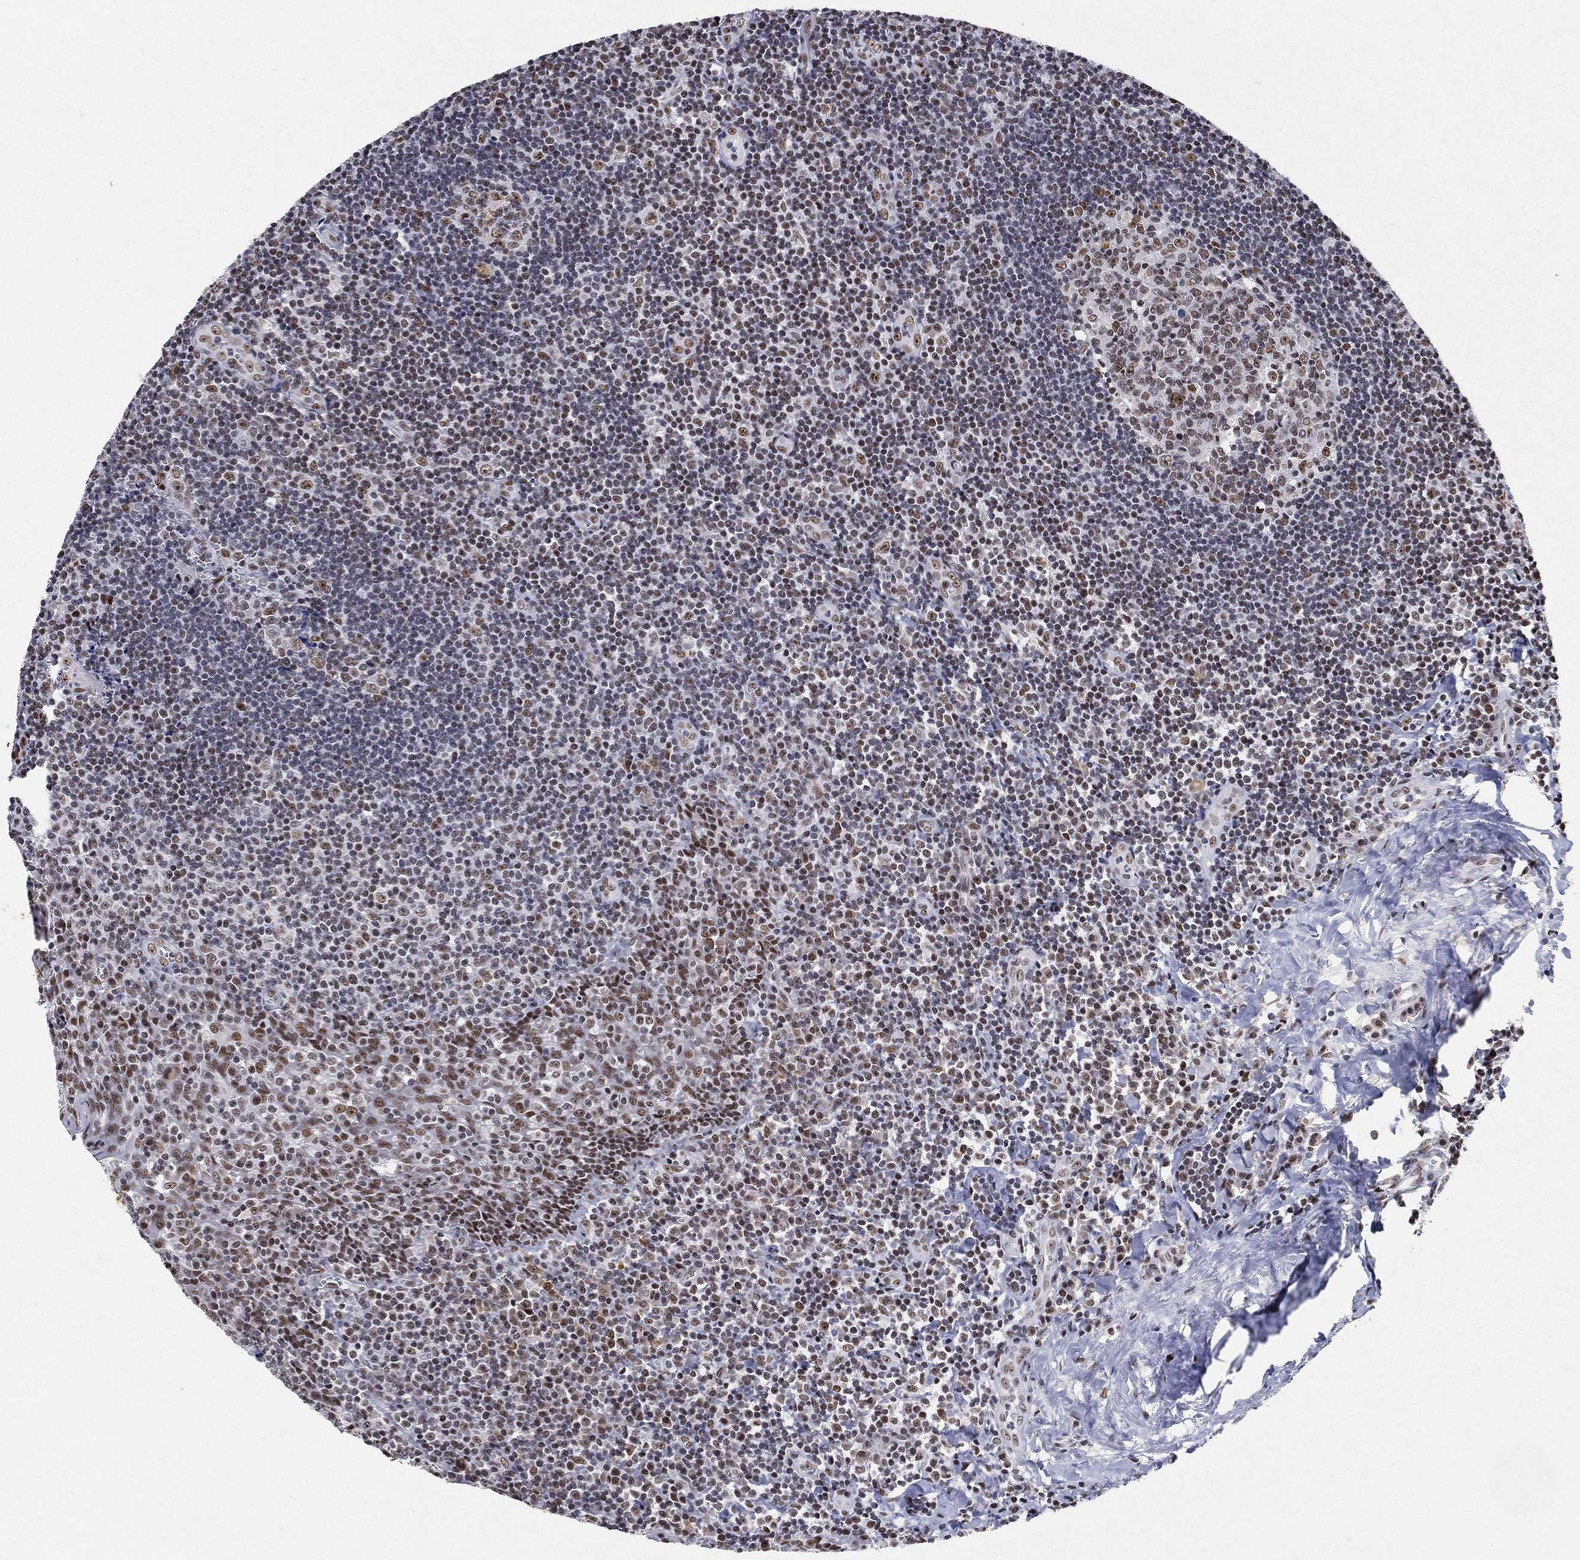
{"staining": {"intensity": "moderate", "quantity": "<25%", "location": "nuclear"}, "tissue": "tonsil", "cell_type": "Germinal center cells", "image_type": "normal", "snomed": [{"axis": "morphology", "description": "Normal tissue, NOS"}, {"axis": "morphology", "description": "Inflammation, NOS"}, {"axis": "topography", "description": "Tonsil"}], "caption": "This is a photomicrograph of immunohistochemistry staining of normal tonsil, which shows moderate positivity in the nuclear of germinal center cells.", "gene": "DDX27", "patient": {"sex": "female", "age": 31}}